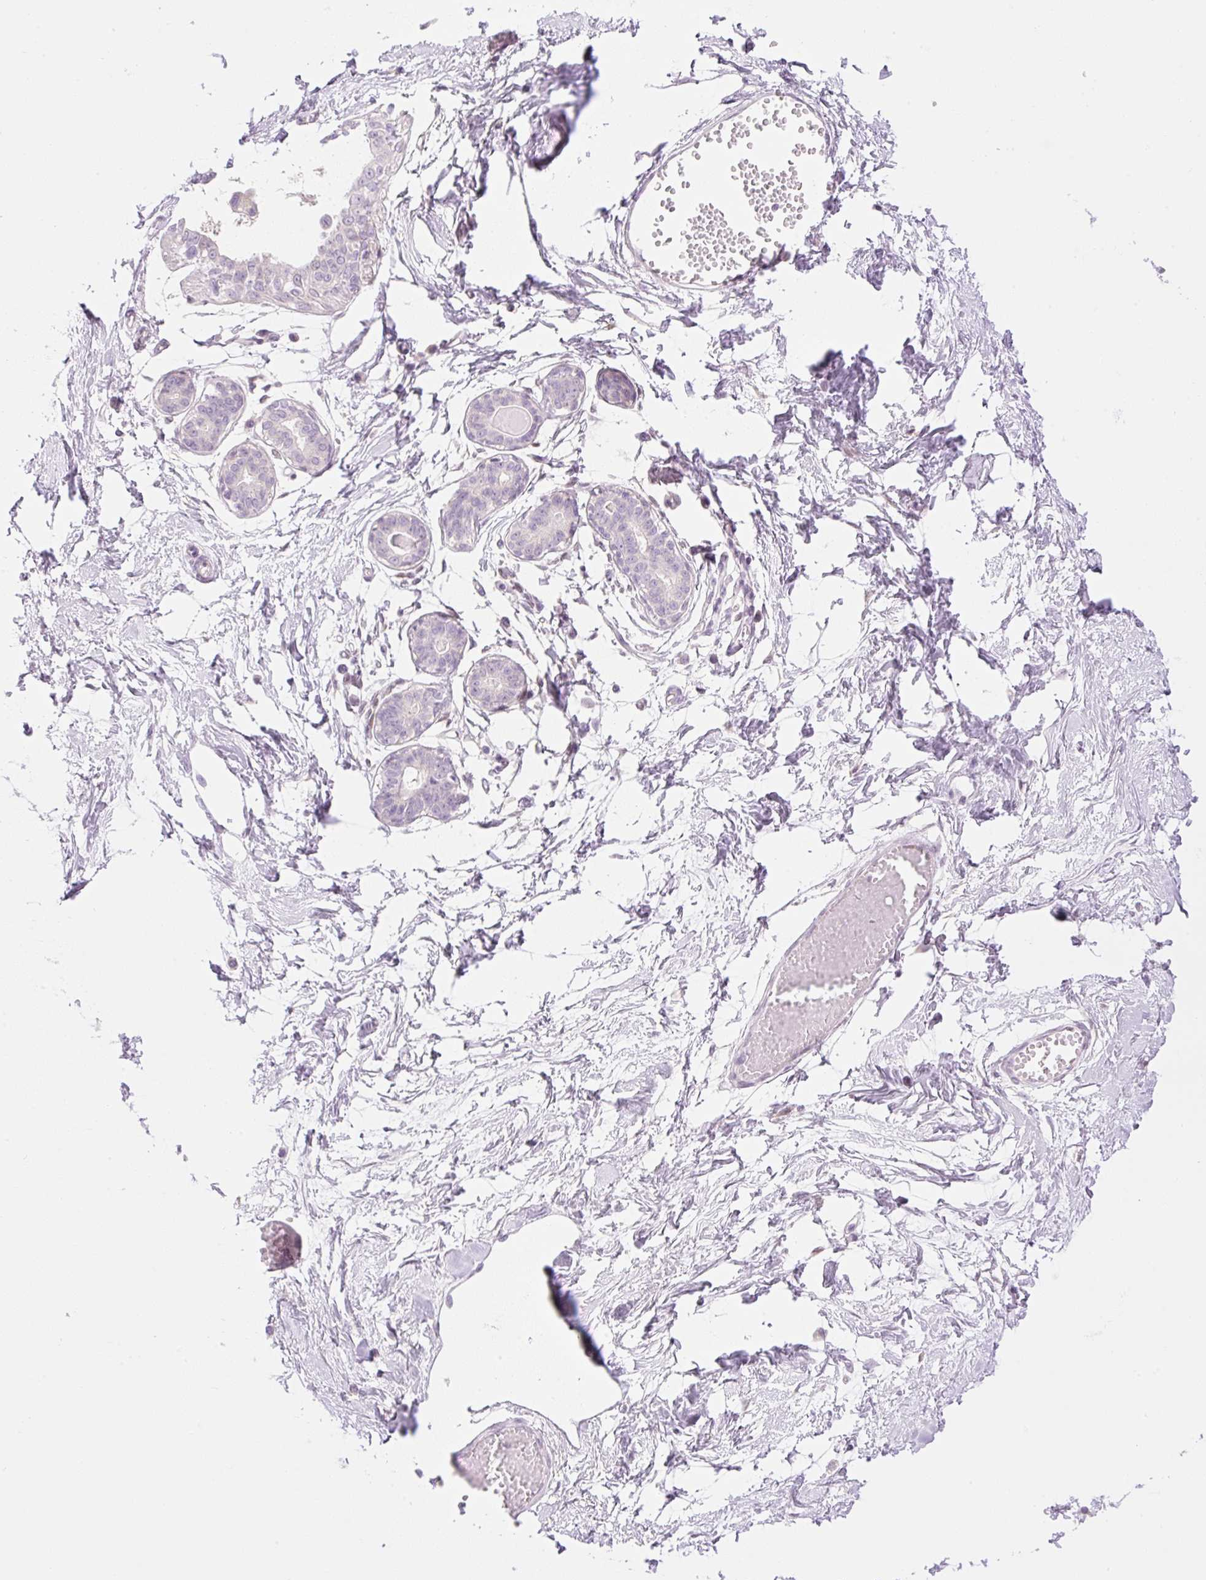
{"staining": {"intensity": "negative", "quantity": "none", "location": "none"}, "tissue": "breast", "cell_type": "Adipocytes", "image_type": "normal", "snomed": [{"axis": "morphology", "description": "Normal tissue, NOS"}, {"axis": "topography", "description": "Breast"}], "caption": "The IHC image has no significant expression in adipocytes of breast. Brightfield microscopy of immunohistochemistry (IHC) stained with DAB (brown) and hematoxylin (blue), captured at high magnification.", "gene": "TBX15", "patient": {"sex": "female", "age": 45}}